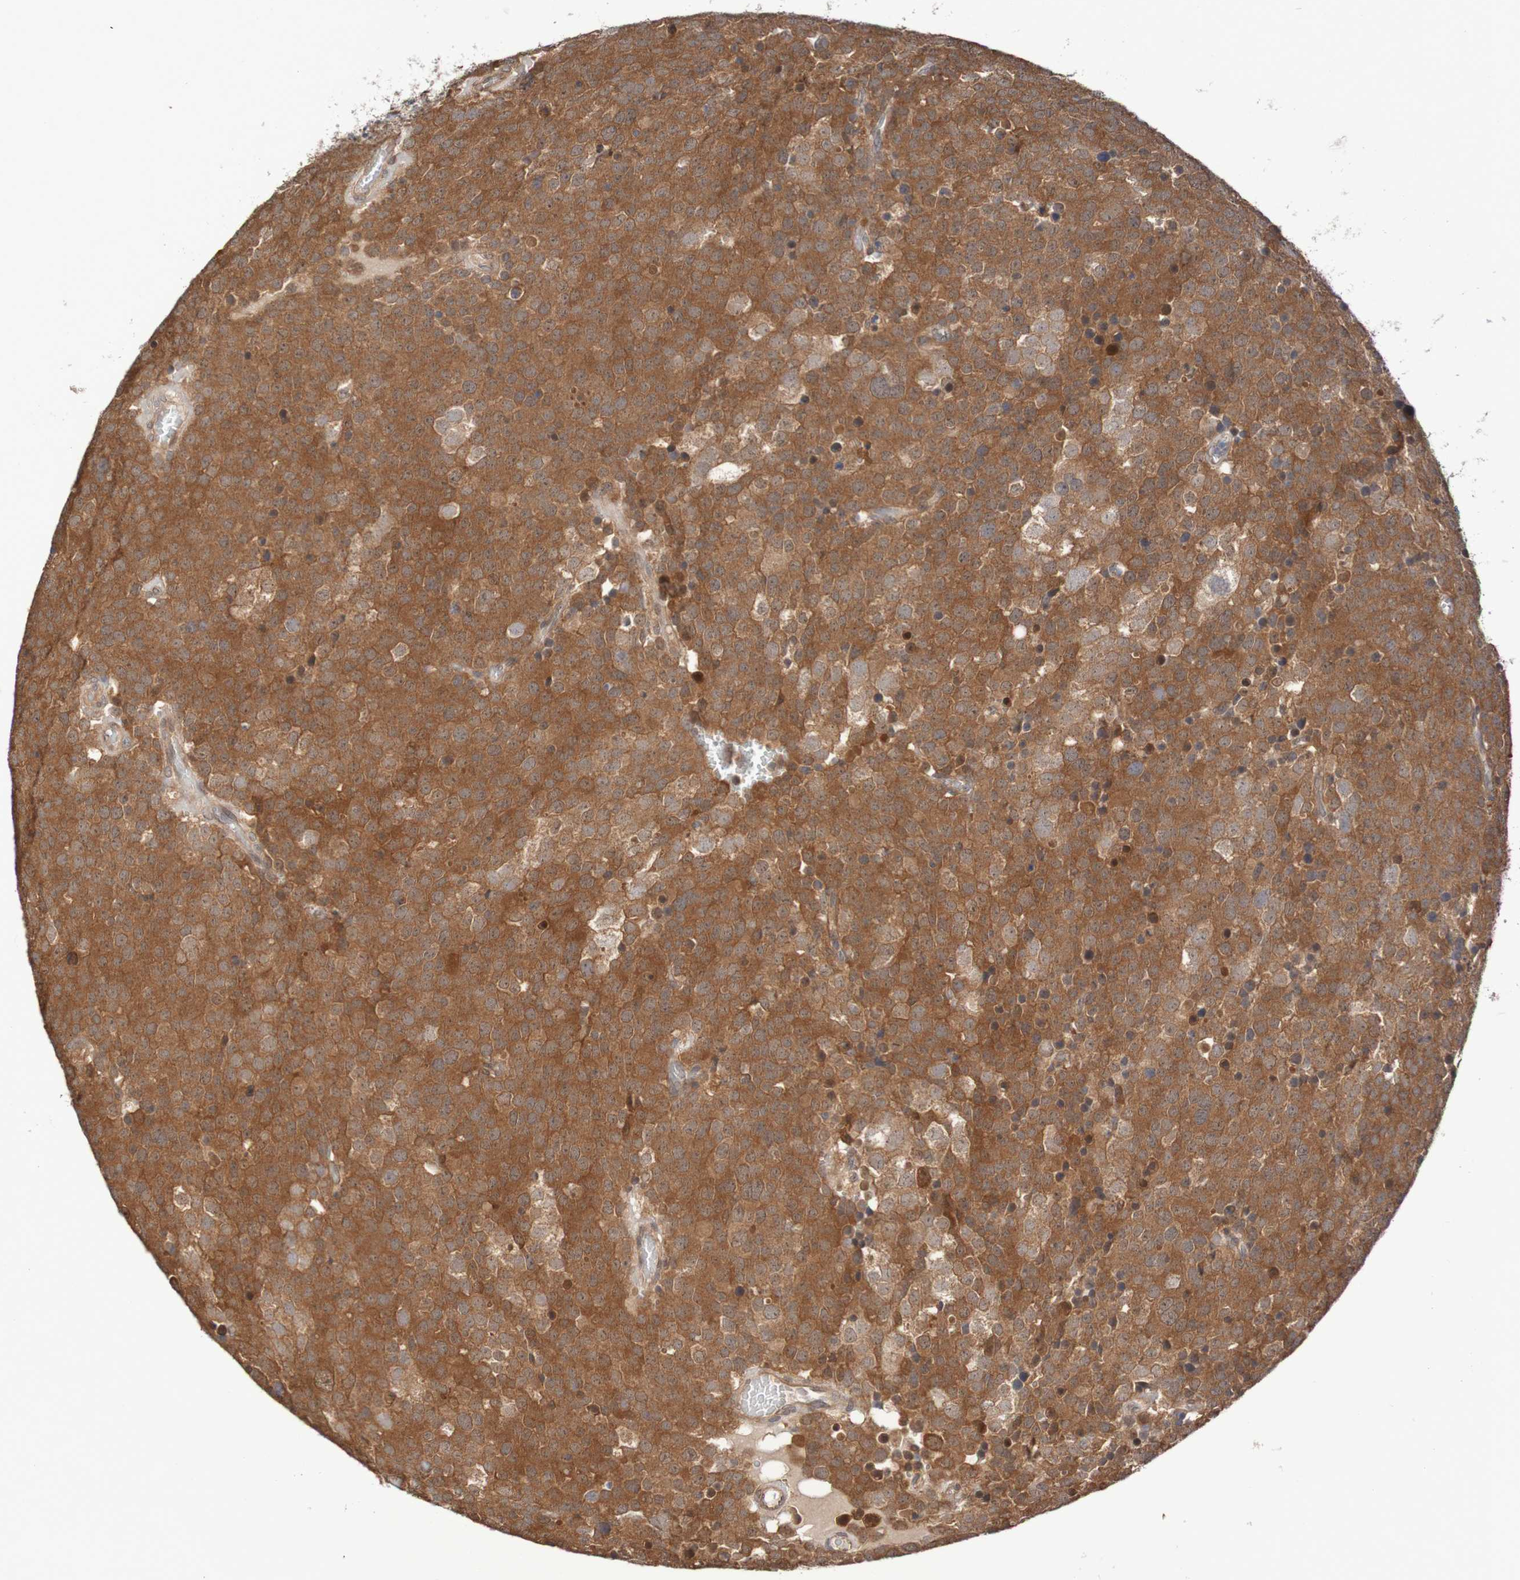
{"staining": {"intensity": "moderate", "quantity": ">75%", "location": "cytoplasmic/membranous"}, "tissue": "testis cancer", "cell_type": "Tumor cells", "image_type": "cancer", "snomed": [{"axis": "morphology", "description": "Seminoma, NOS"}, {"axis": "topography", "description": "Testis"}], "caption": "A histopathology image showing moderate cytoplasmic/membranous staining in about >75% of tumor cells in seminoma (testis), as visualized by brown immunohistochemical staining.", "gene": "PHPT1", "patient": {"sex": "male", "age": 71}}